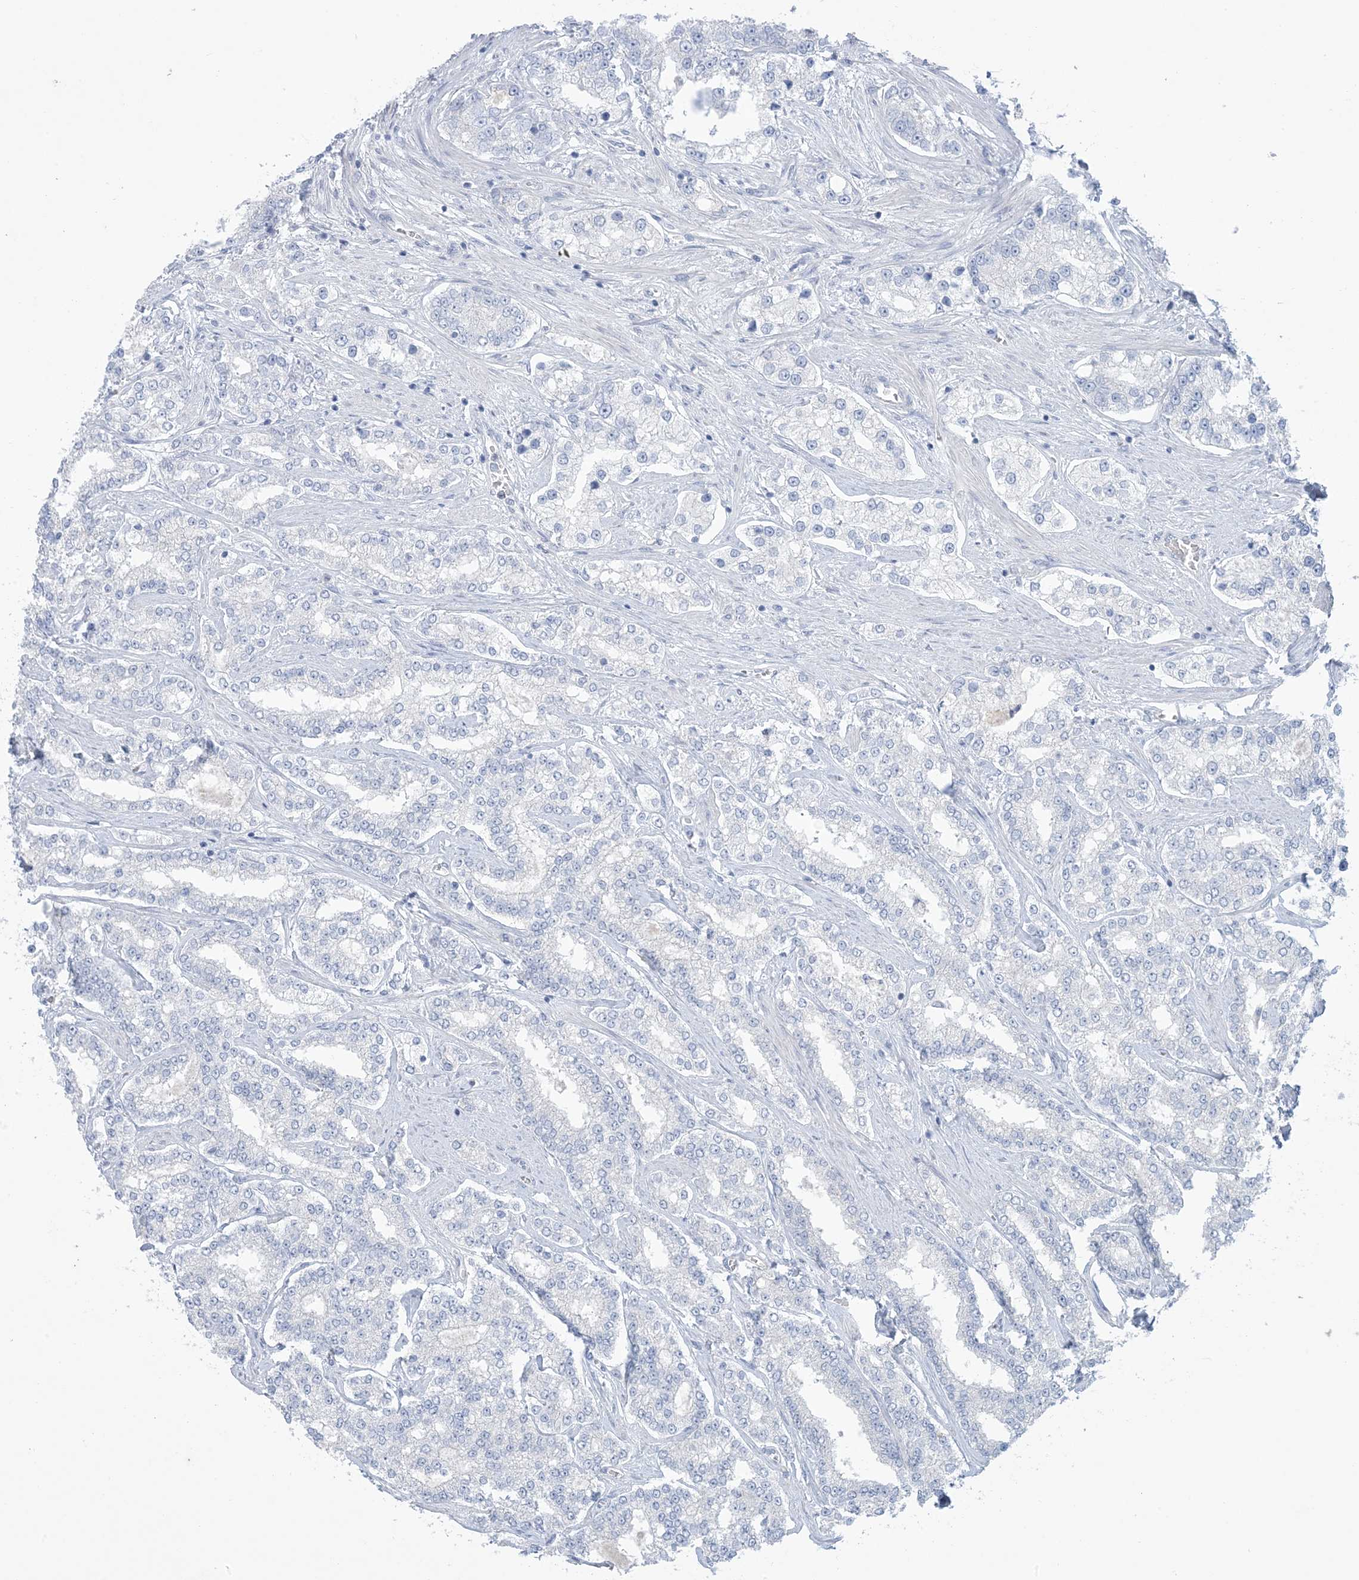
{"staining": {"intensity": "negative", "quantity": "none", "location": "none"}, "tissue": "prostate cancer", "cell_type": "Tumor cells", "image_type": "cancer", "snomed": [{"axis": "morphology", "description": "Normal tissue, NOS"}, {"axis": "morphology", "description": "Adenocarcinoma, High grade"}, {"axis": "topography", "description": "Prostate"}], "caption": "An immunohistochemistry micrograph of prostate cancer (high-grade adenocarcinoma) is shown. There is no staining in tumor cells of prostate cancer (high-grade adenocarcinoma).", "gene": "MTHFD2L", "patient": {"sex": "male", "age": 83}}